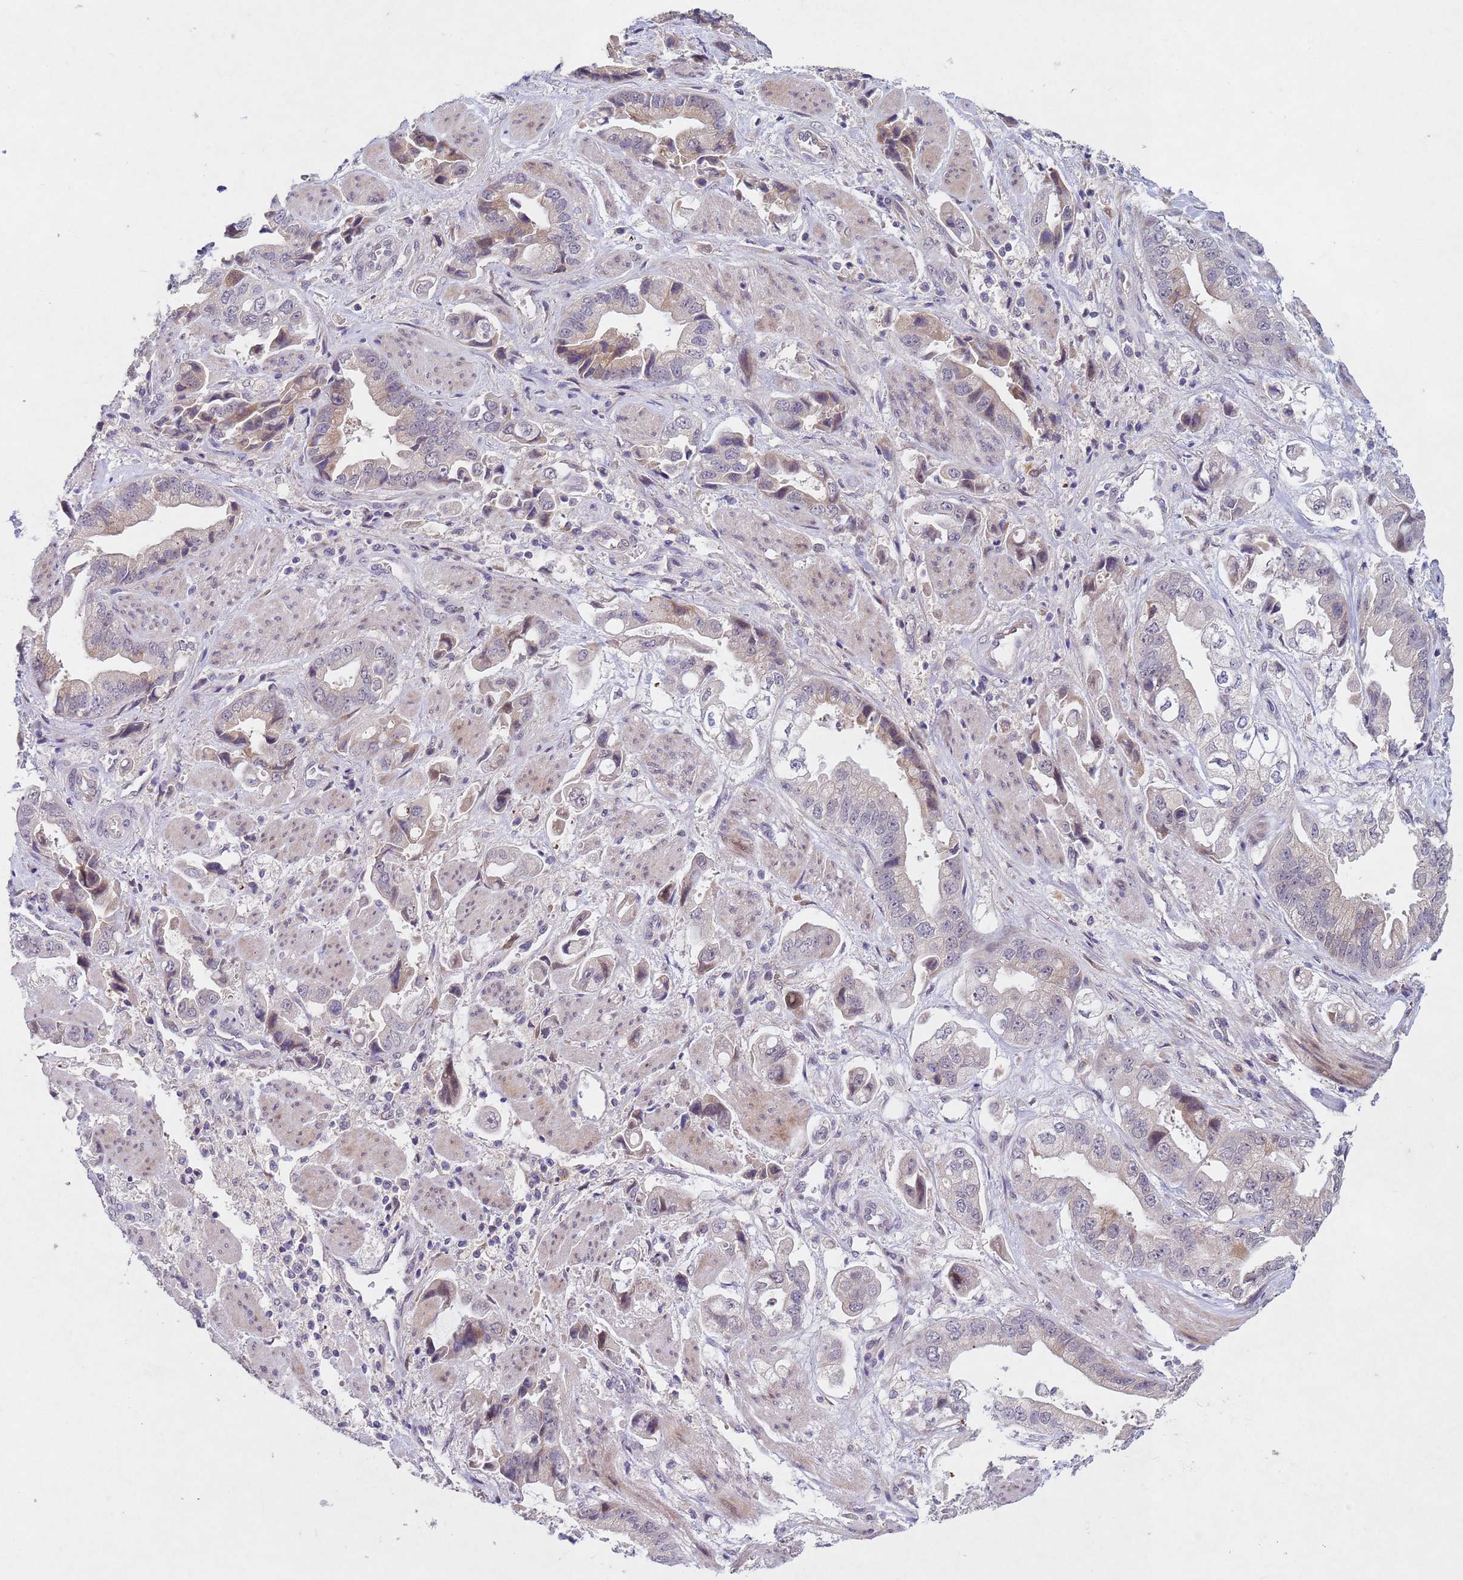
{"staining": {"intensity": "moderate", "quantity": "<25%", "location": "cytoplasmic/membranous"}, "tissue": "stomach cancer", "cell_type": "Tumor cells", "image_type": "cancer", "snomed": [{"axis": "morphology", "description": "Adenocarcinoma, NOS"}, {"axis": "topography", "description": "Stomach"}], "caption": "A high-resolution photomicrograph shows IHC staining of stomach cancer (adenocarcinoma), which demonstrates moderate cytoplasmic/membranous positivity in approximately <25% of tumor cells. Using DAB (brown) and hematoxylin (blue) stains, captured at high magnification using brightfield microscopy.", "gene": "TNPO2", "patient": {"sex": "male", "age": 62}}